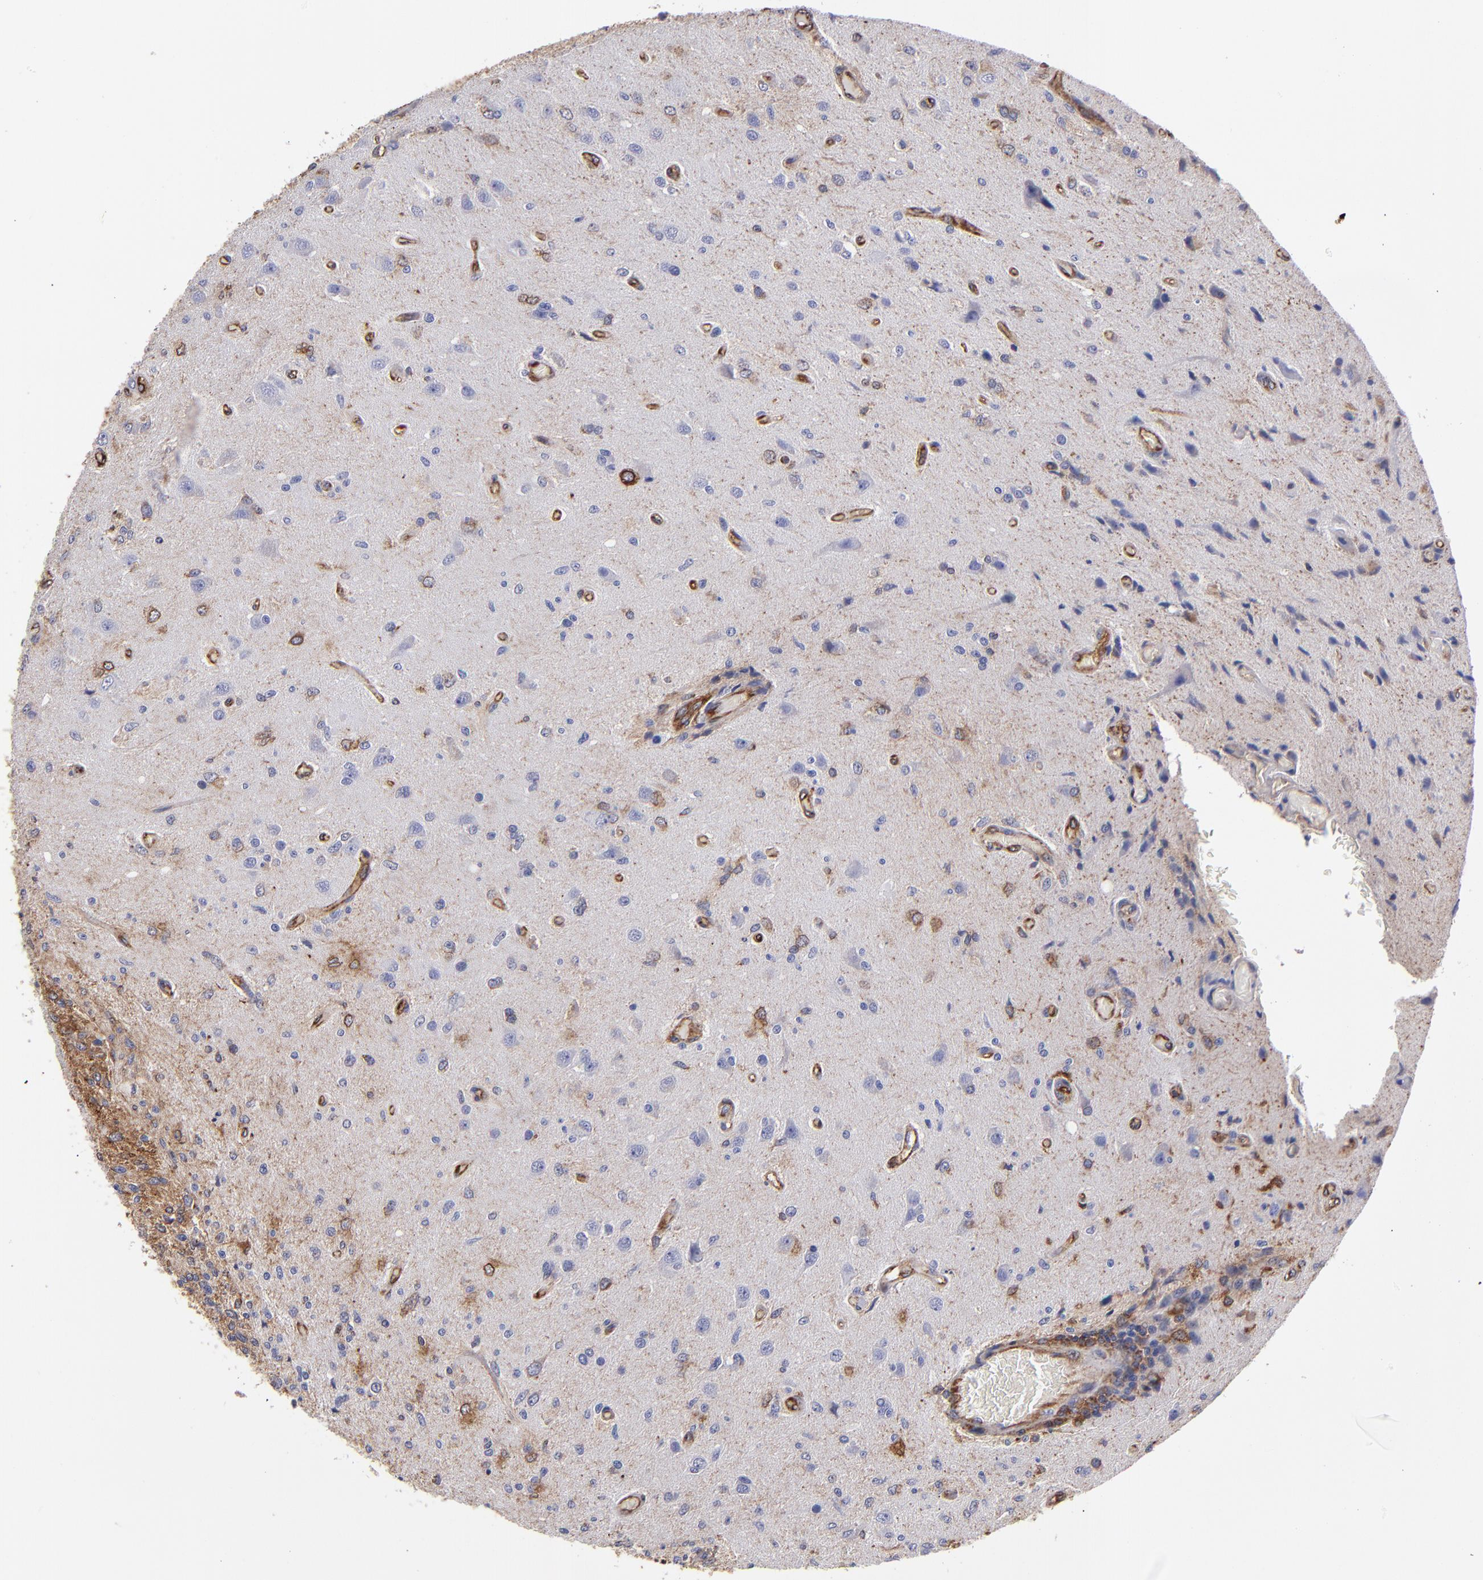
{"staining": {"intensity": "moderate", "quantity": "<25%", "location": "cytoplasmic/membranous"}, "tissue": "glioma", "cell_type": "Tumor cells", "image_type": "cancer", "snomed": [{"axis": "morphology", "description": "Normal tissue, NOS"}, {"axis": "morphology", "description": "Glioma, malignant, High grade"}, {"axis": "topography", "description": "Cerebral cortex"}], "caption": "High-magnification brightfield microscopy of glioma stained with DAB (3,3'-diaminobenzidine) (brown) and counterstained with hematoxylin (blue). tumor cells exhibit moderate cytoplasmic/membranous staining is appreciated in about<25% of cells.", "gene": "MVP", "patient": {"sex": "male", "age": 77}}